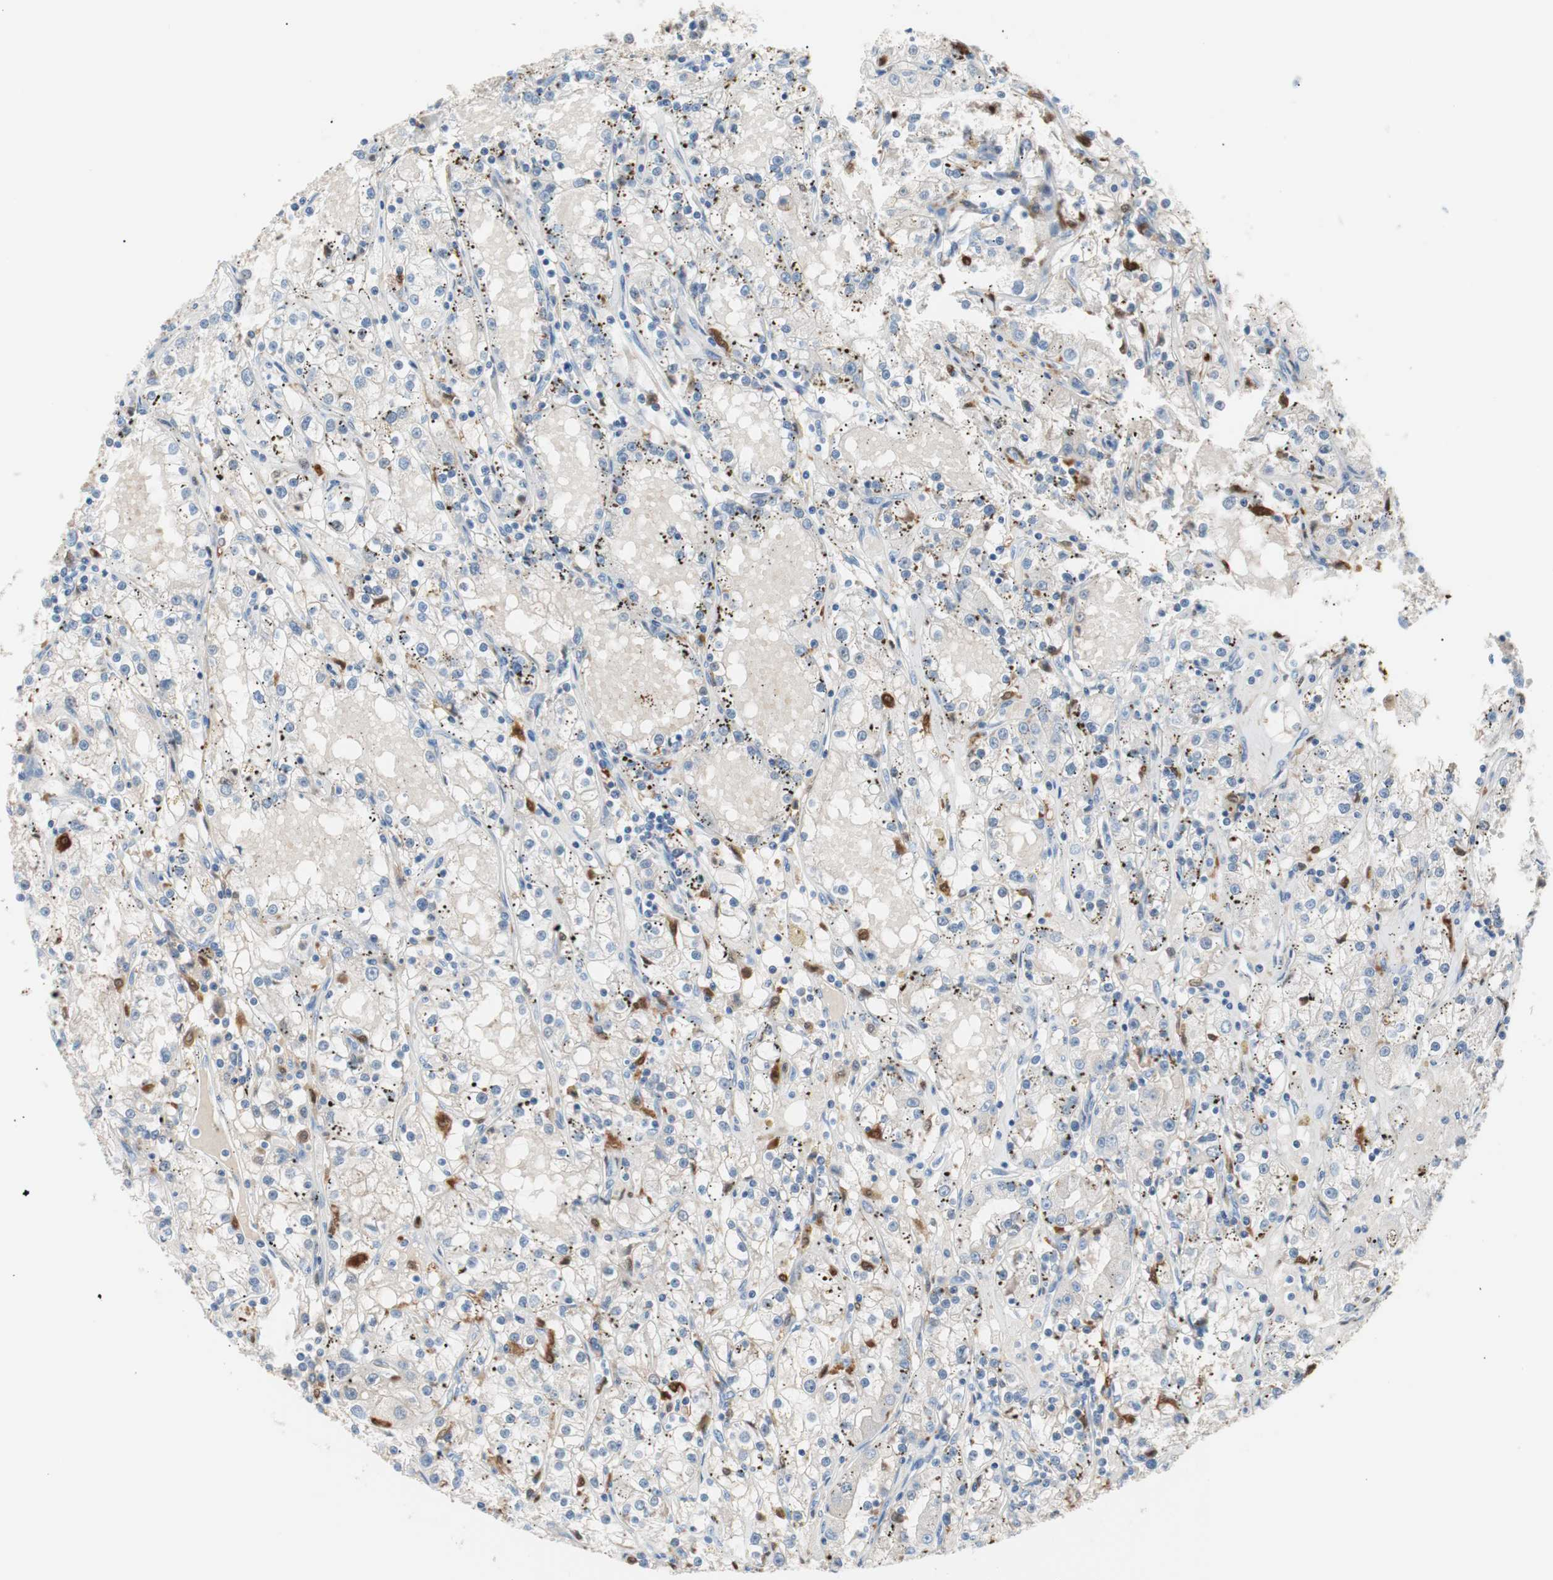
{"staining": {"intensity": "strong", "quantity": "<25%", "location": "cytoplasmic/membranous,nuclear"}, "tissue": "renal cancer", "cell_type": "Tumor cells", "image_type": "cancer", "snomed": [{"axis": "morphology", "description": "Adenocarcinoma, NOS"}, {"axis": "topography", "description": "Kidney"}], "caption": "This micrograph reveals renal adenocarcinoma stained with immunohistochemistry (IHC) to label a protein in brown. The cytoplasmic/membranous and nuclear of tumor cells show strong positivity for the protein. Nuclei are counter-stained blue.", "gene": "IL18", "patient": {"sex": "male", "age": 56}}